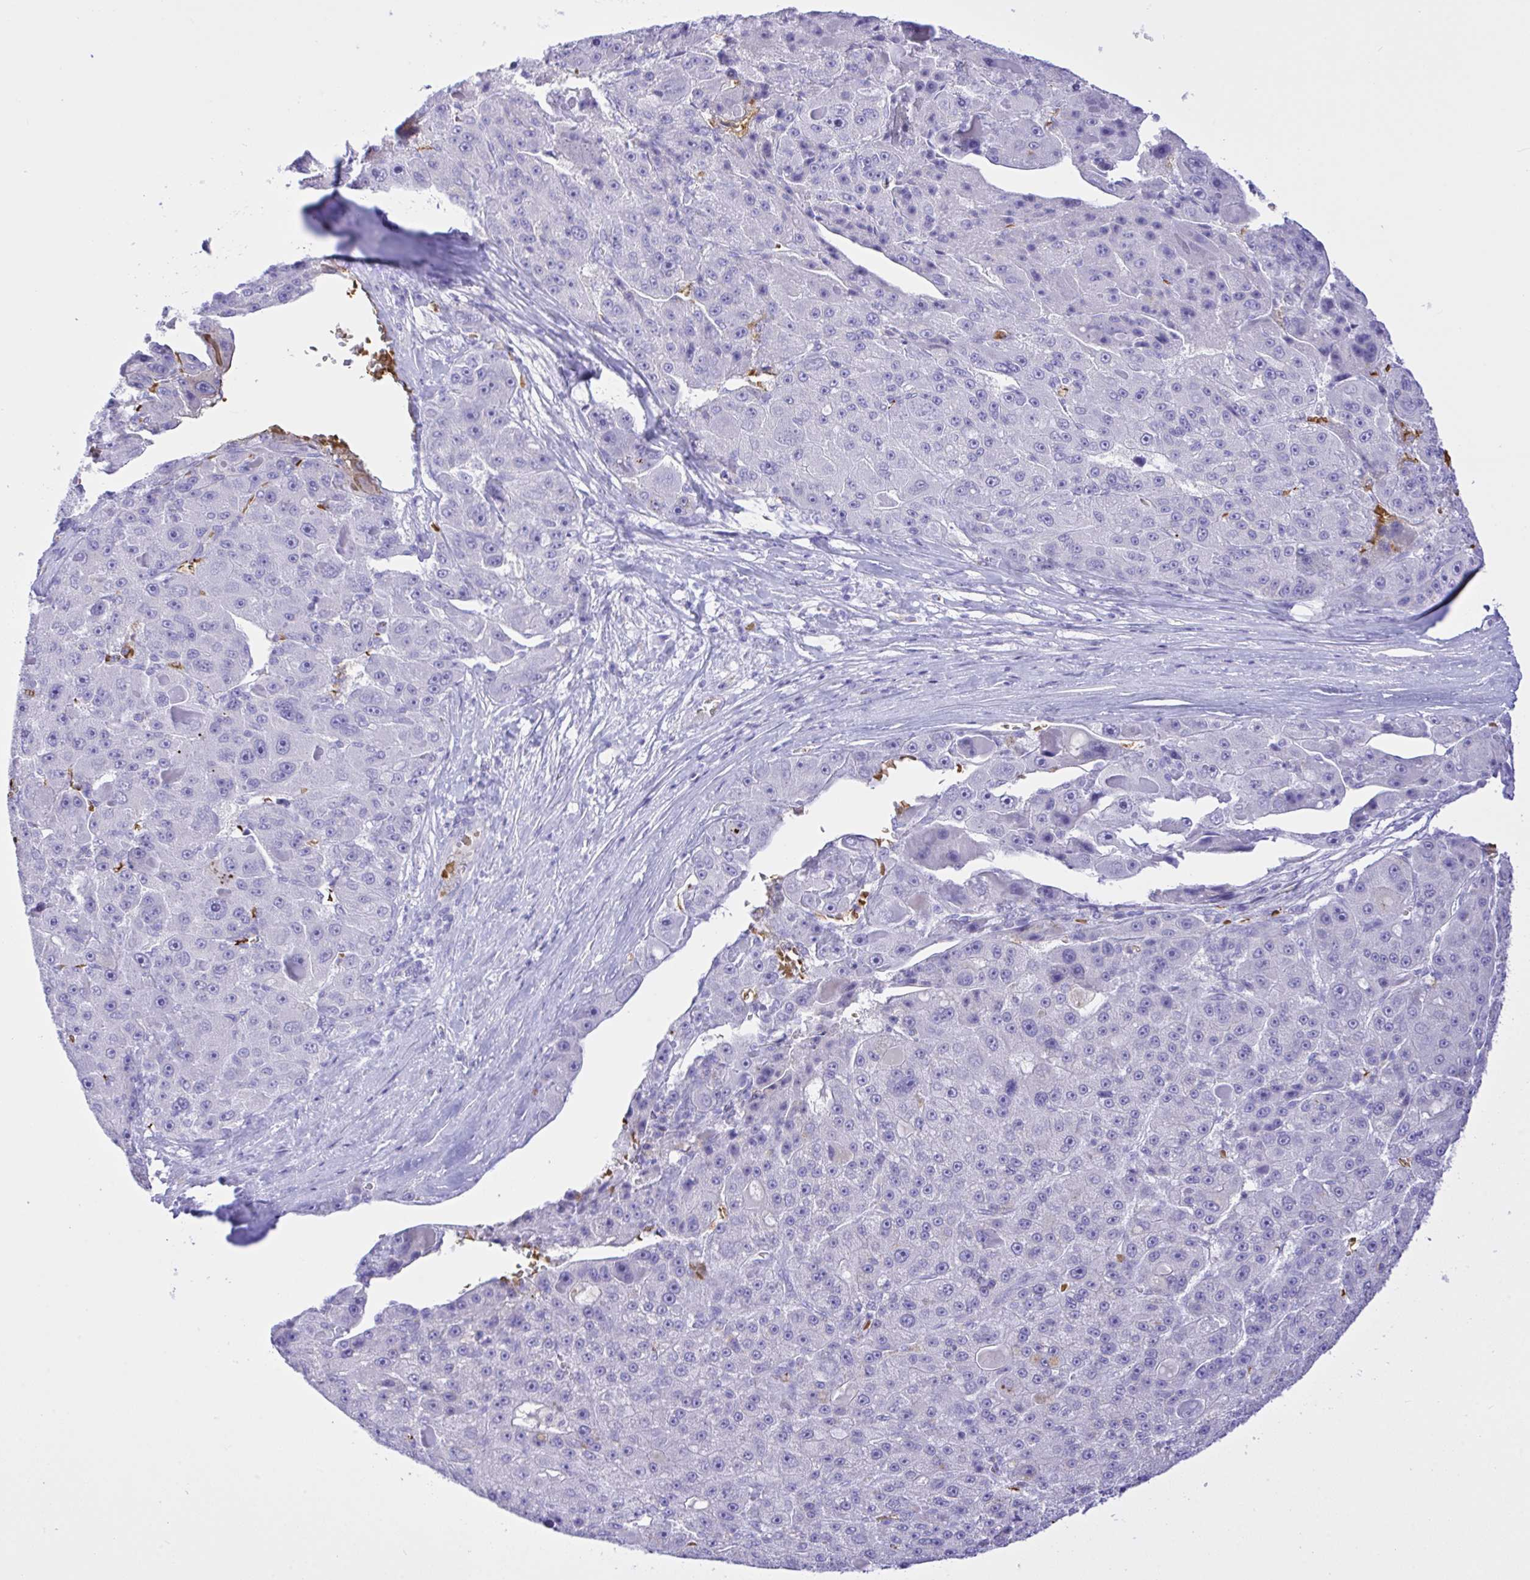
{"staining": {"intensity": "negative", "quantity": "none", "location": "none"}, "tissue": "liver cancer", "cell_type": "Tumor cells", "image_type": "cancer", "snomed": [{"axis": "morphology", "description": "Carcinoma, Hepatocellular, NOS"}, {"axis": "topography", "description": "Liver"}], "caption": "This micrograph is of liver hepatocellular carcinoma stained with IHC to label a protein in brown with the nuclei are counter-stained blue. There is no staining in tumor cells. Brightfield microscopy of IHC stained with DAB (brown) and hematoxylin (blue), captured at high magnification.", "gene": "ZNF221", "patient": {"sex": "male", "age": 76}}